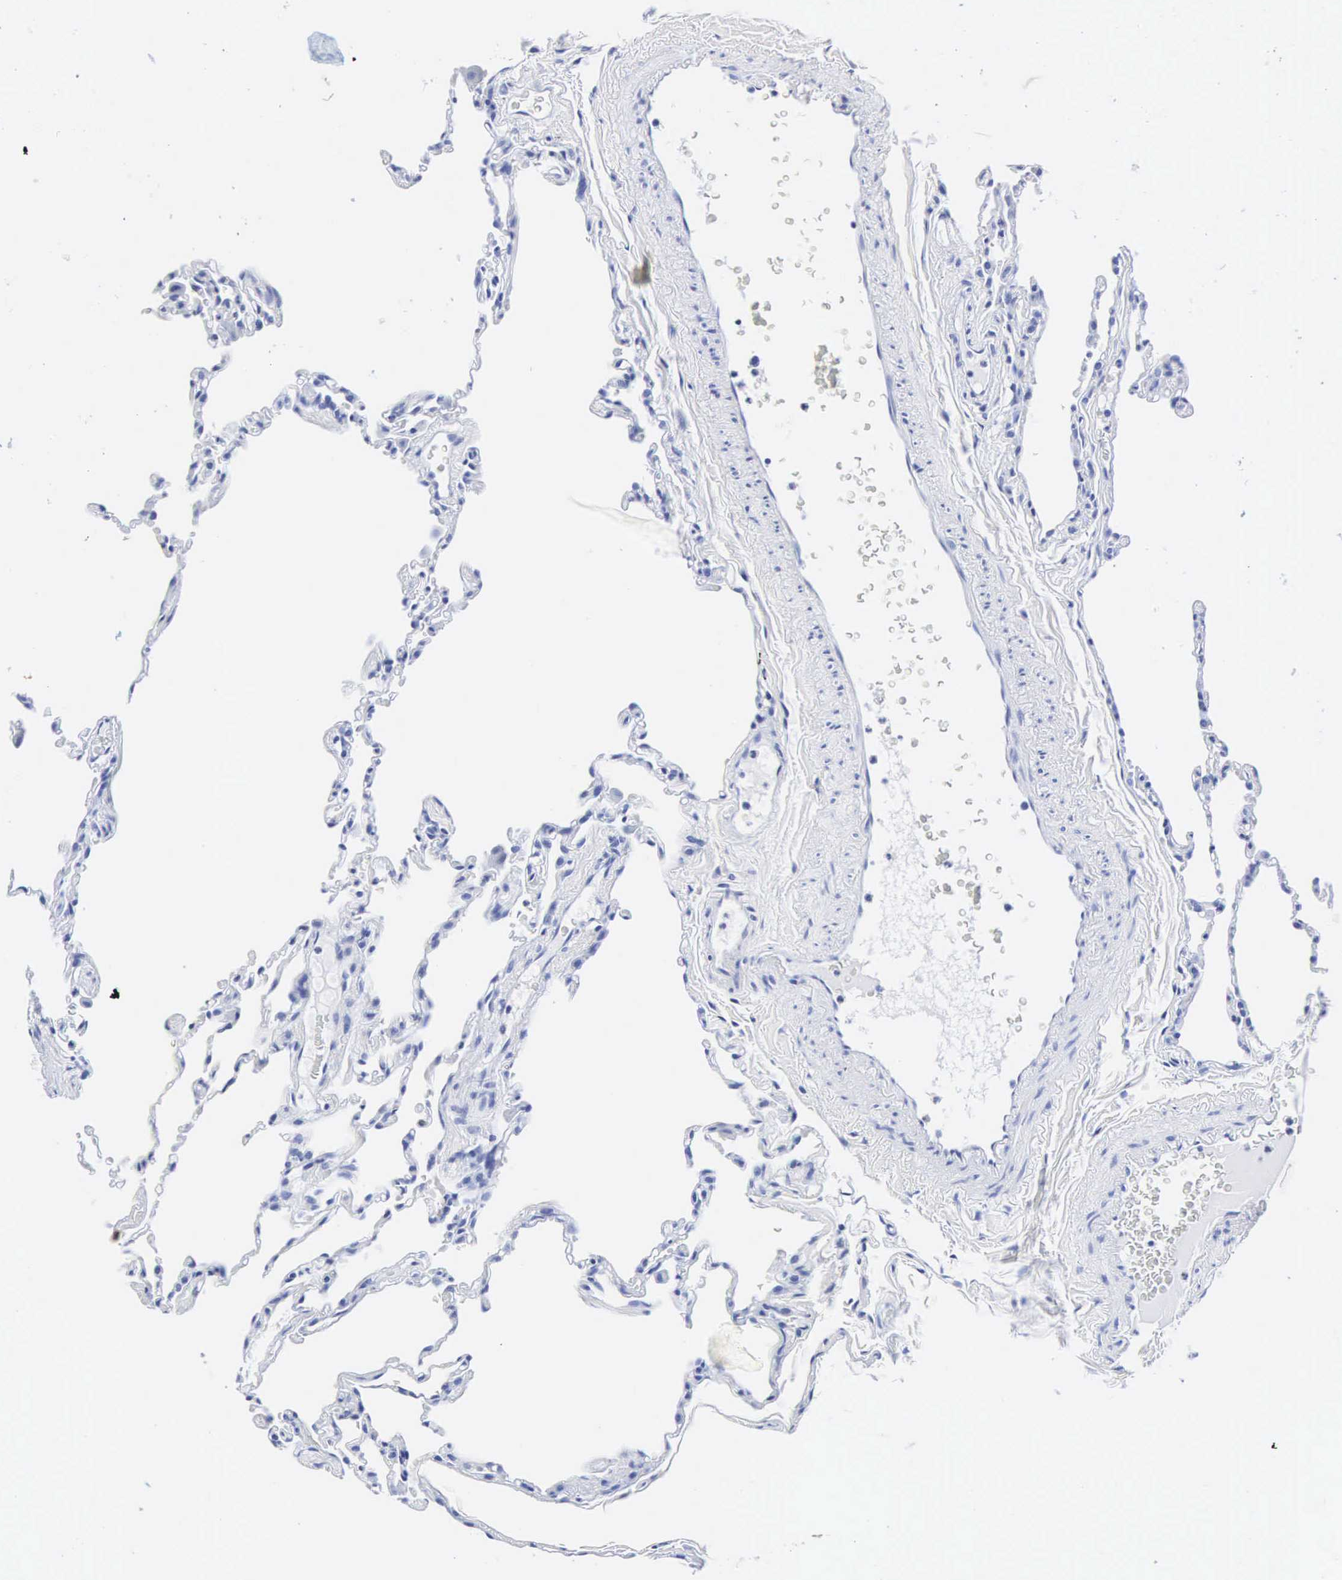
{"staining": {"intensity": "negative", "quantity": "none", "location": "none"}, "tissue": "lung", "cell_type": "Alveolar cells", "image_type": "normal", "snomed": [{"axis": "morphology", "description": "Normal tissue, NOS"}, {"axis": "topography", "description": "Lung"}], "caption": "This is an immunohistochemistry (IHC) image of unremarkable human lung. There is no expression in alveolar cells.", "gene": "INS", "patient": {"sex": "female", "age": 61}}